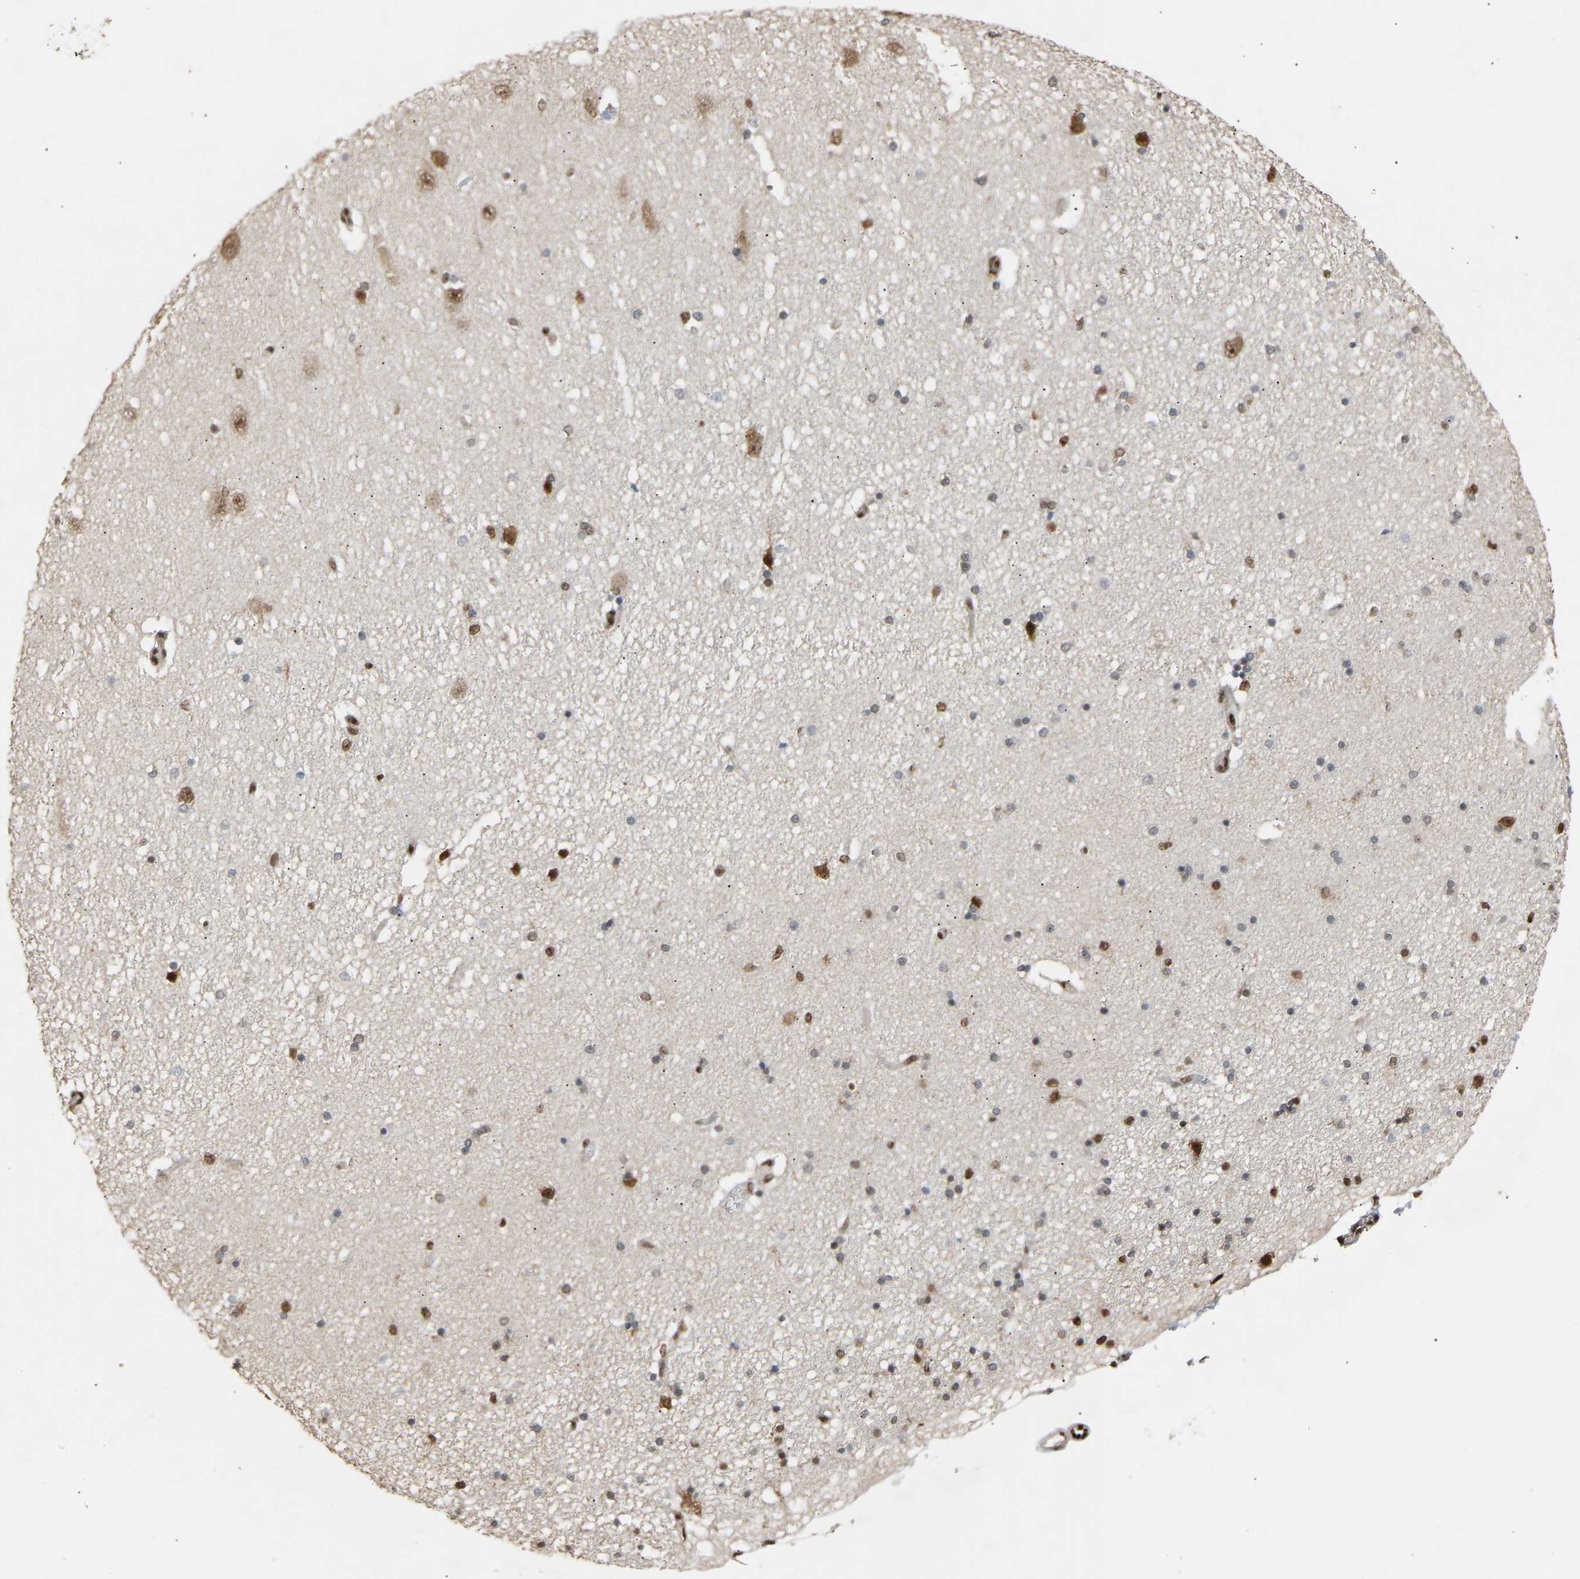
{"staining": {"intensity": "moderate", "quantity": ">75%", "location": "nuclear"}, "tissue": "hippocampus", "cell_type": "Glial cells", "image_type": "normal", "snomed": [{"axis": "morphology", "description": "Normal tissue, NOS"}, {"axis": "topography", "description": "Hippocampus"}], "caption": "Moderate nuclear staining for a protein is identified in about >75% of glial cells of benign hippocampus using immunohistochemistry.", "gene": "ALYREF", "patient": {"sex": "female", "age": 54}}